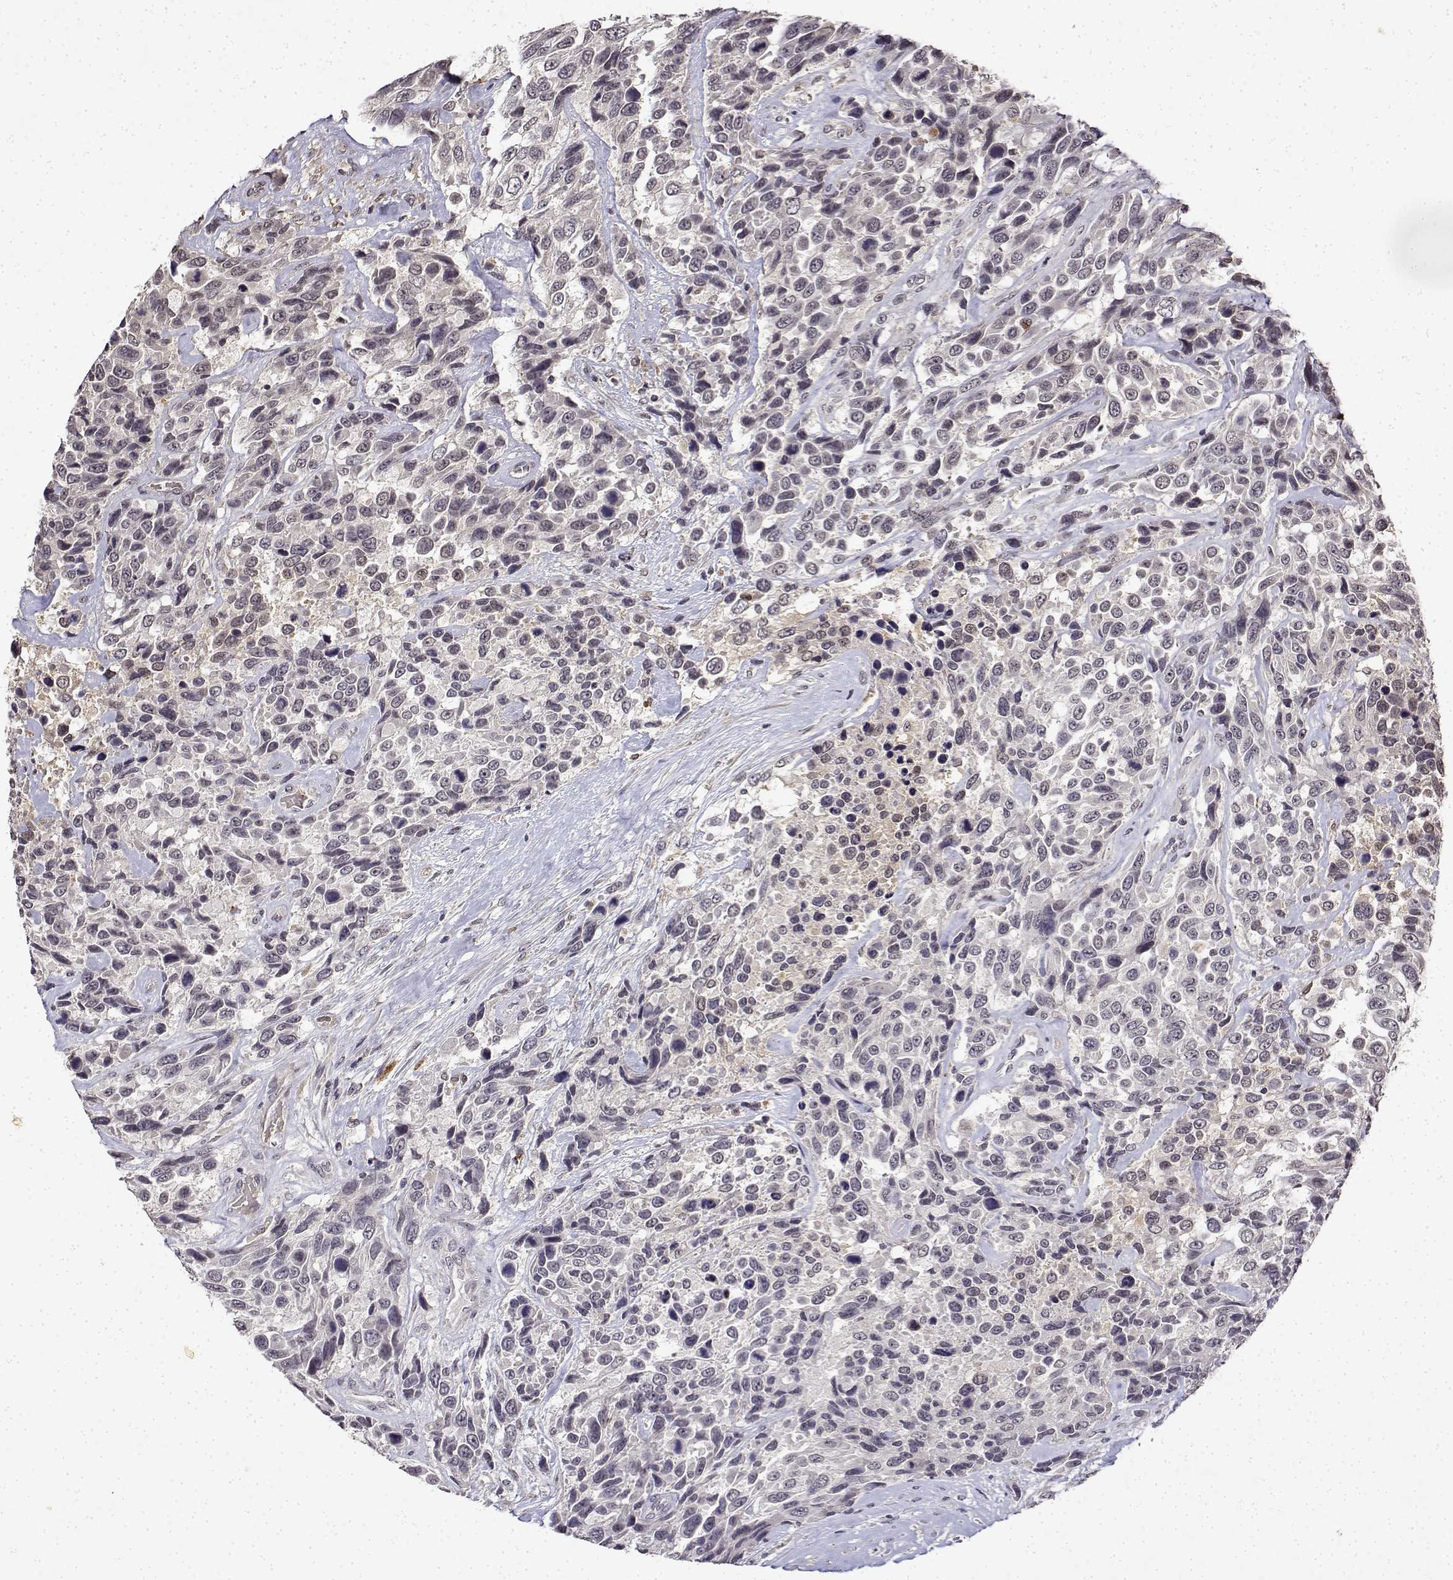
{"staining": {"intensity": "negative", "quantity": "none", "location": "none"}, "tissue": "urothelial cancer", "cell_type": "Tumor cells", "image_type": "cancer", "snomed": [{"axis": "morphology", "description": "Urothelial carcinoma, High grade"}, {"axis": "topography", "description": "Urinary bladder"}], "caption": "High magnification brightfield microscopy of urothelial carcinoma (high-grade) stained with DAB (brown) and counterstained with hematoxylin (blue): tumor cells show no significant staining. (DAB (3,3'-diaminobenzidine) immunohistochemistry (IHC), high magnification).", "gene": "BDNF", "patient": {"sex": "female", "age": 70}}